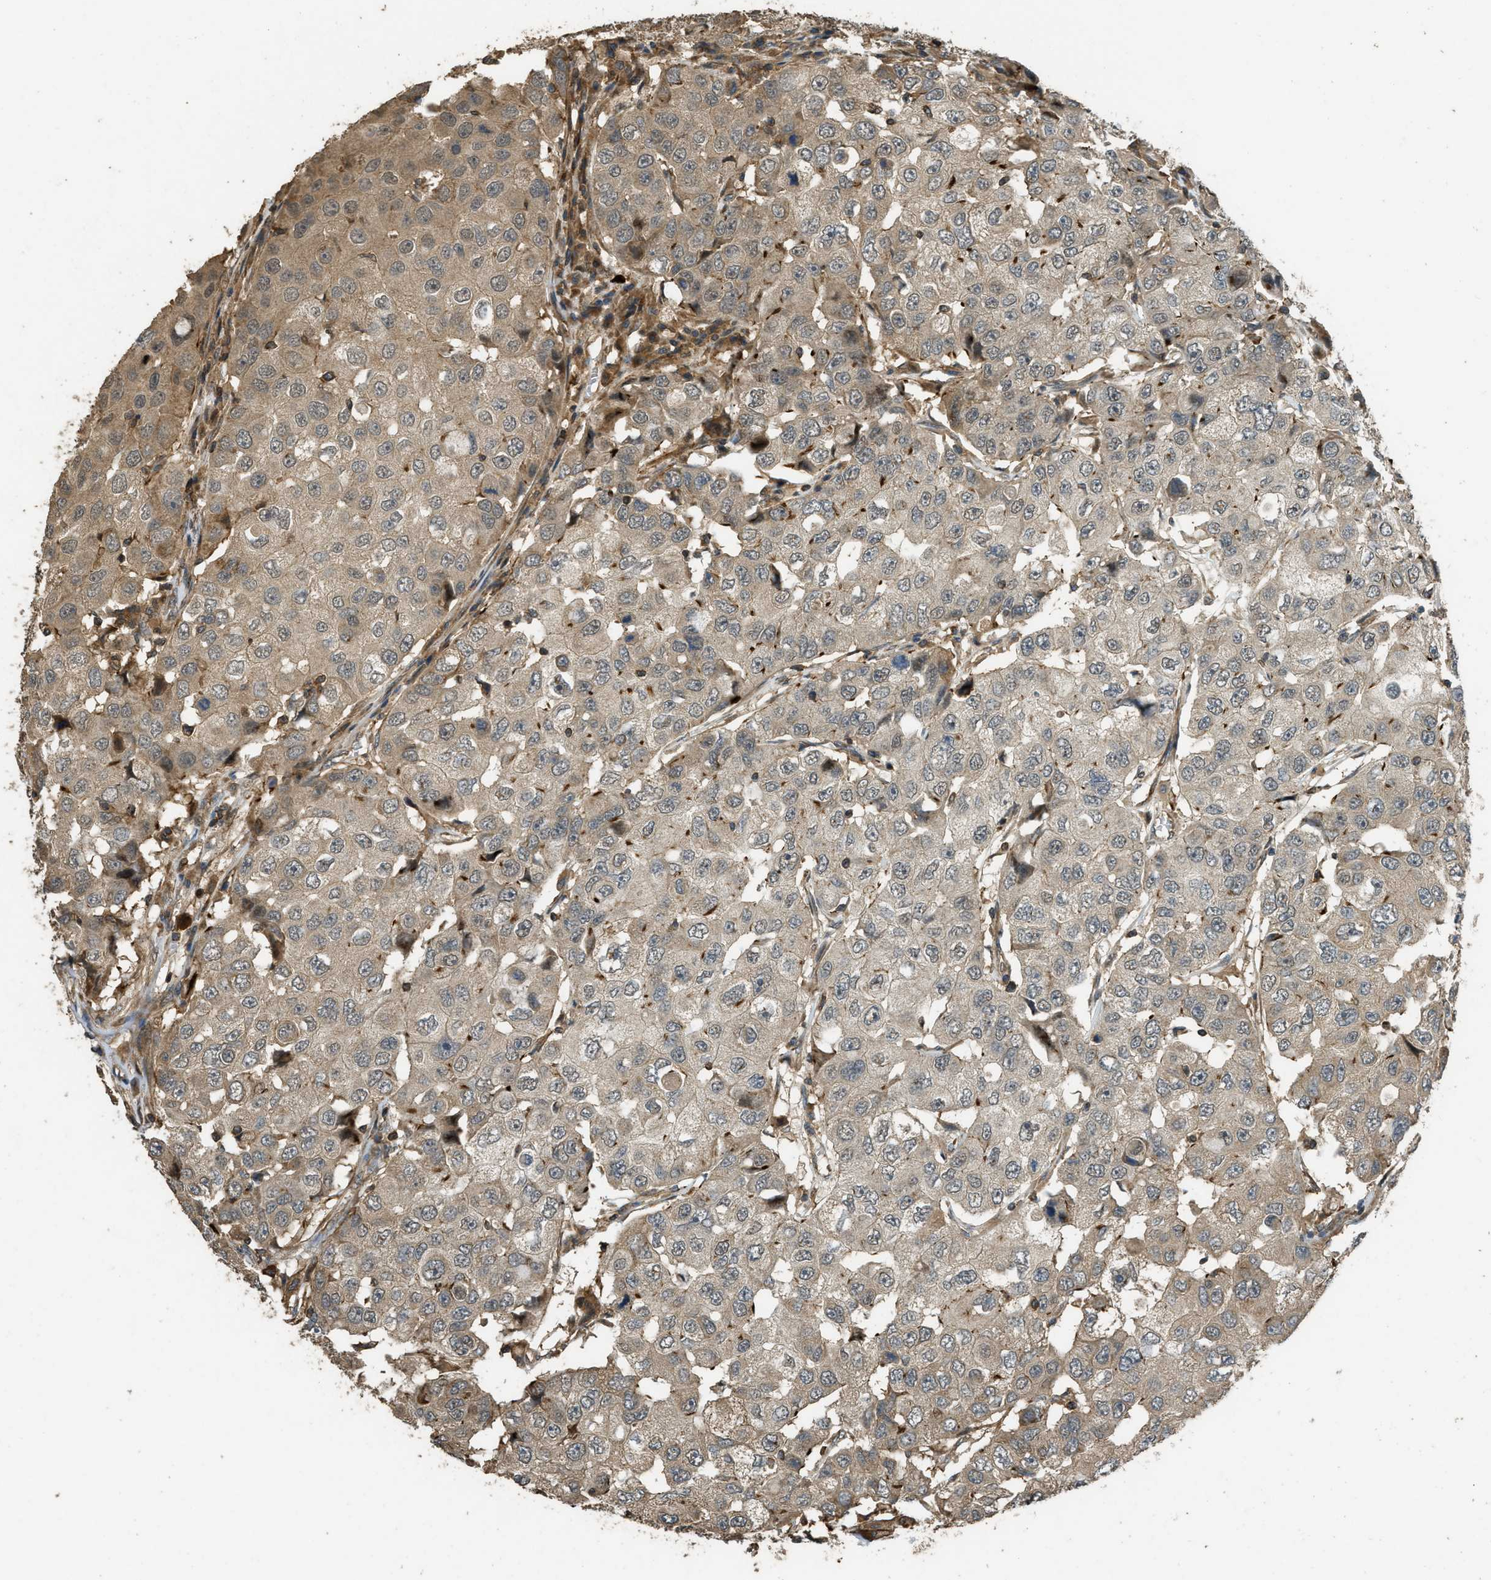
{"staining": {"intensity": "moderate", "quantity": ">75%", "location": "cytoplasmic/membranous"}, "tissue": "breast cancer", "cell_type": "Tumor cells", "image_type": "cancer", "snomed": [{"axis": "morphology", "description": "Duct carcinoma"}, {"axis": "topography", "description": "Breast"}], "caption": "This is a histology image of immunohistochemistry (IHC) staining of breast infiltrating ductal carcinoma, which shows moderate staining in the cytoplasmic/membranous of tumor cells.", "gene": "PPP6R3", "patient": {"sex": "female", "age": 27}}